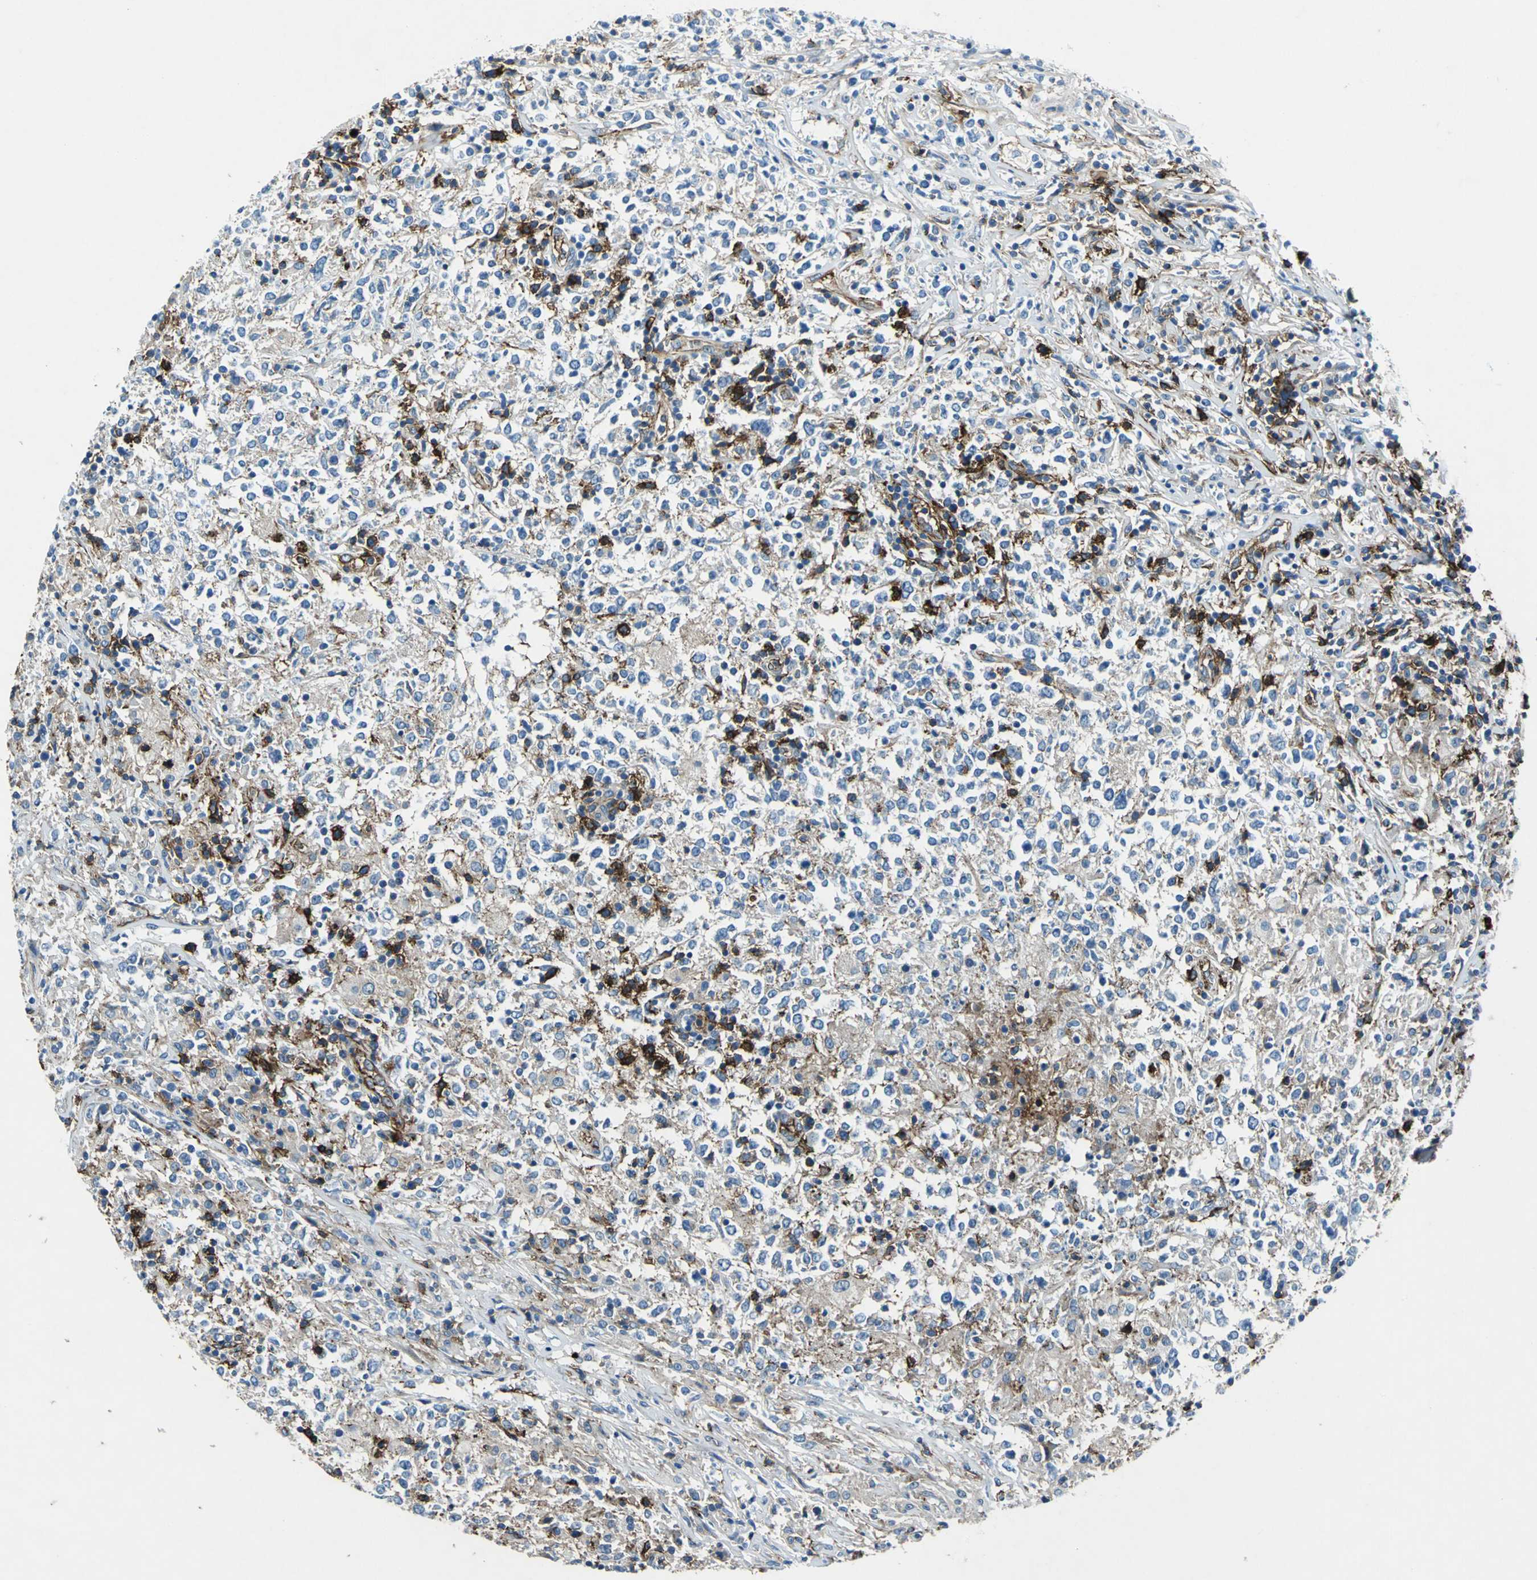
{"staining": {"intensity": "moderate", "quantity": "25%-75%", "location": "cytoplasmic/membranous"}, "tissue": "lymphoma", "cell_type": "Tumor cells", "image_type": "cancer", "snomed": [{"axis": "morphology", "description": "Malignant lymphoma, non-Hodgkin's type, High grade"}, {"axis": "topography", "description": "Lymph node"}], "caption": "Immunohistochemical staining of human malignant lymphoma, non-Hodgkin's type (high-grade) displays medium levels of moderate cytoplasmic/membranous protein staining in about 25%-75% of tumor cells. The staining is performed using DAB (3,3'-diaminobenzidine) brown chromogen to label protein expression. The nuclei are counter-stained blue using hematoxylin.", "gene": "RPS13", "patient": {"sex": "female", "age": 84}}